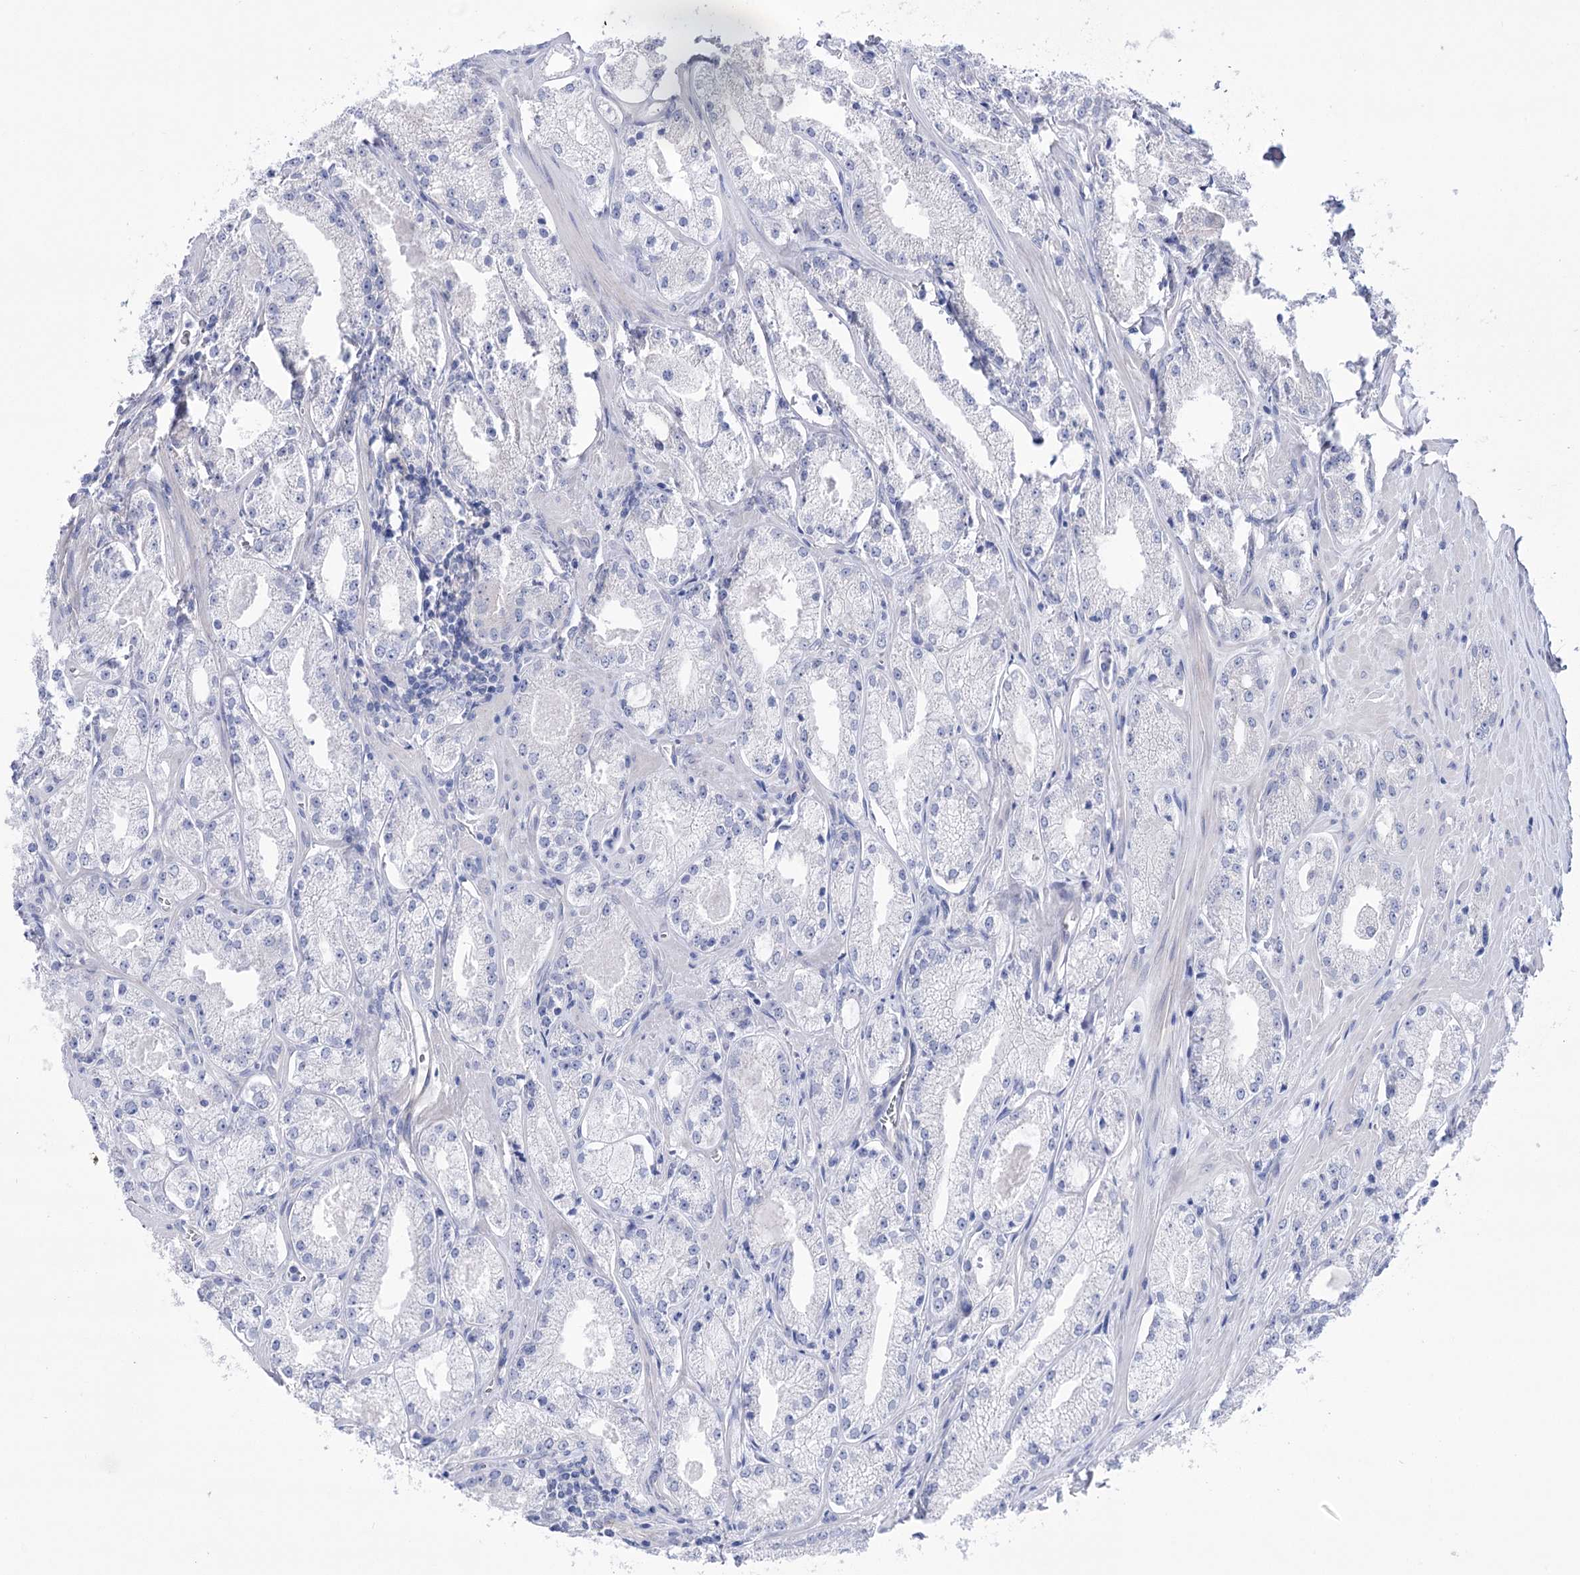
{"staining": {"intensity": "negative", "quantity": "none", "location": "none"}, "tissue": "prostate cancer", "cell_type": "Tumor cells", "image_type": "cancer", "snomed": [{"axis": "morphology", "description": "Adenocarcinoma, Low grade"}, {"axis": "topography", "description": "Prostate"}], "caption": "This photomicrograph is of prostate cancer (low-grade adenocarcinoma) stained with immunohistochemistry (IHC) to label a protein in brown with the nuclei are counter-stained blue. There is no staining in tumor cells.", "gene": "LRRC34", "patient": {"sex": "male", "age": 69}}